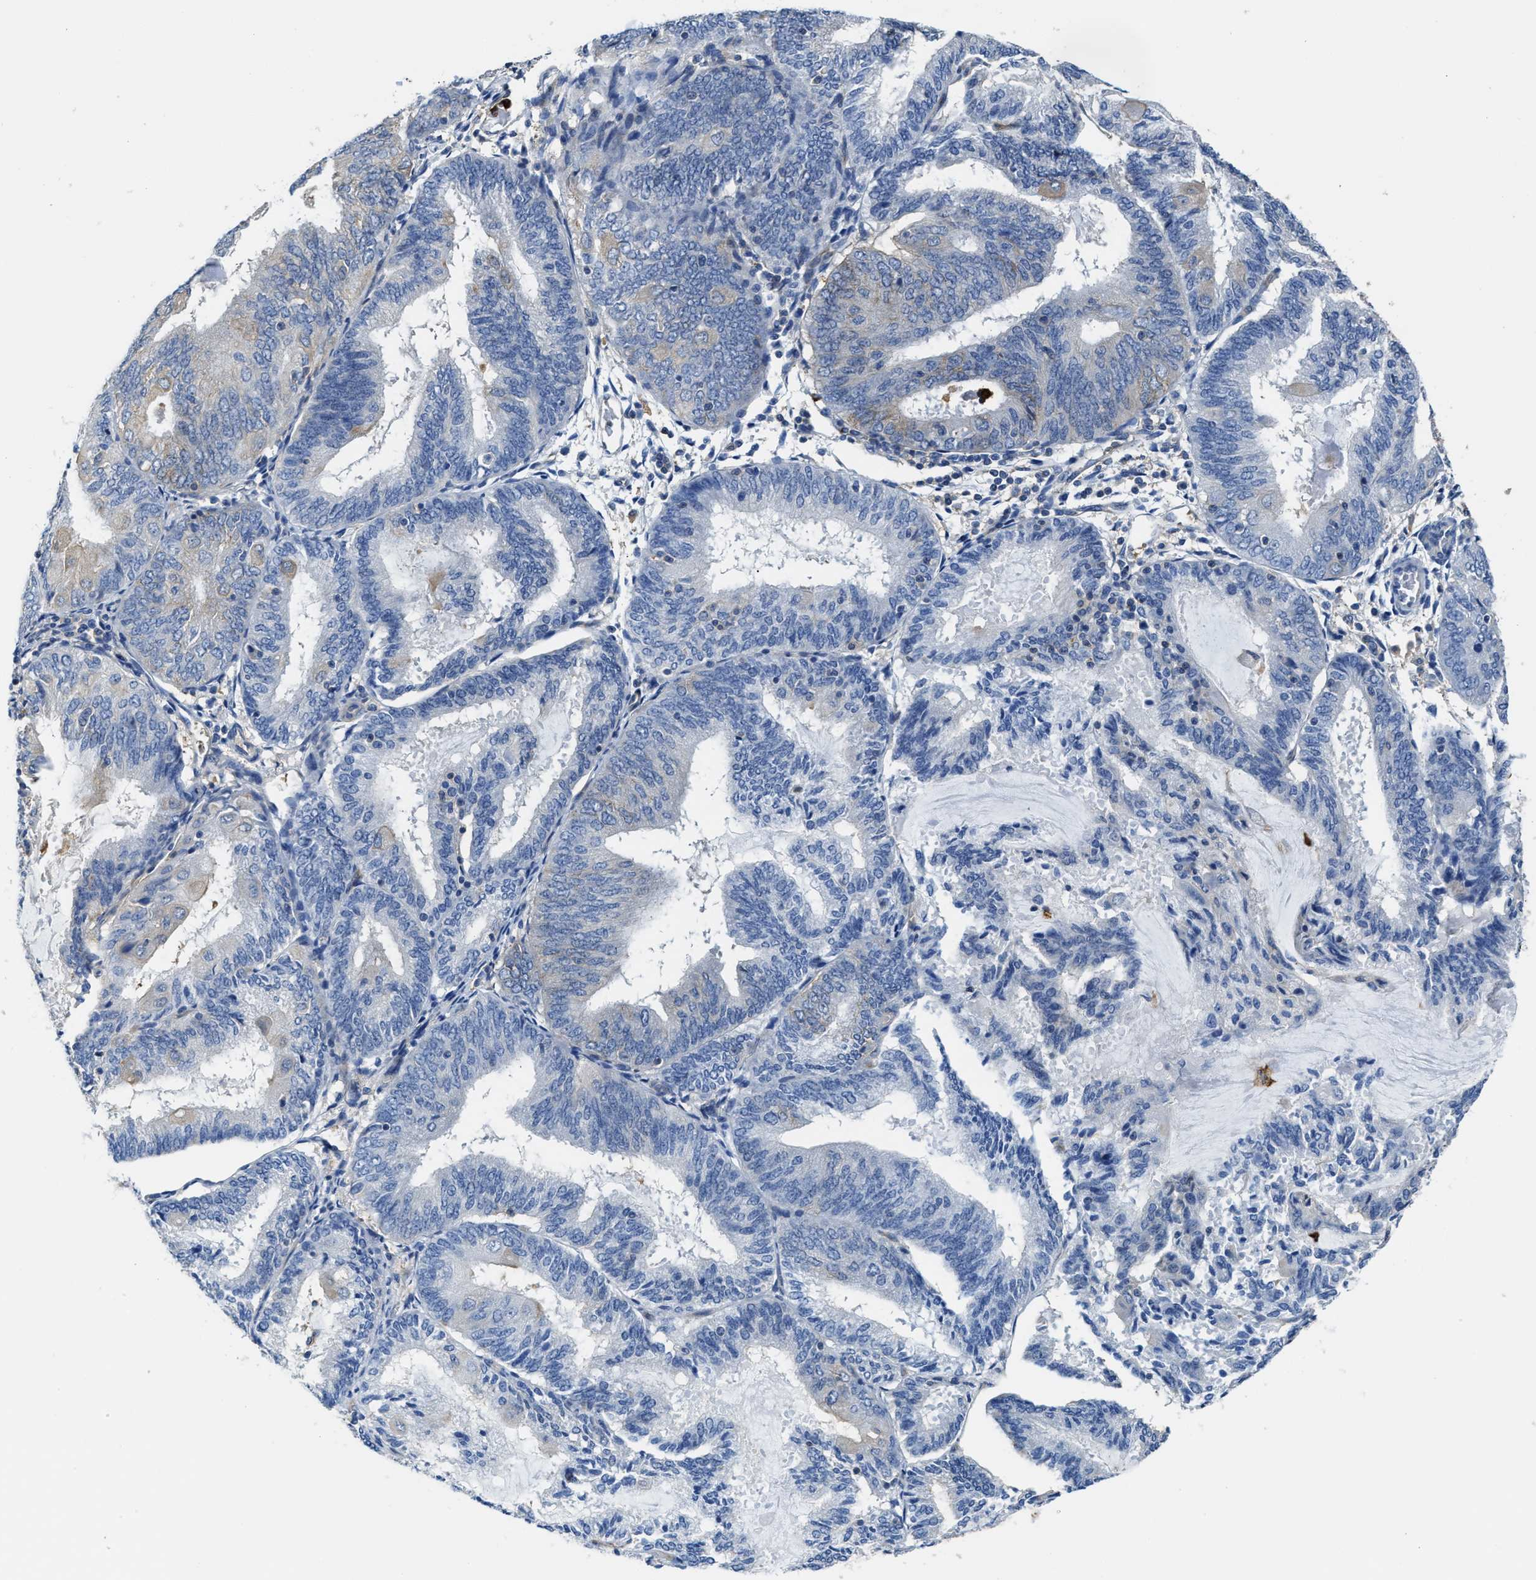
{"staining": {"intensity": "negative", "quantity": "none", "location": "none"}, "tissue": "endometrial cancer", "cell_type": "Tumor cells", "image_type": "cancer", "snomed": [{"axis": "morphology", "description": "Adenocarcinoma, NOS"}, {"axis": "topography", "description": "Endometrium"}], "caption": "Immunohistochemistry image of adenocarcinoma (endometrial) stained for a protein (brown), which exhibits no staining in tumor cells. (DAB (3,3'-diaminobenzidine) immunohistochemistry visualized using brightfield microscopy, high magnification).", "gene": "TRAF6", "patient": {"sex": "female", "age": 81}}